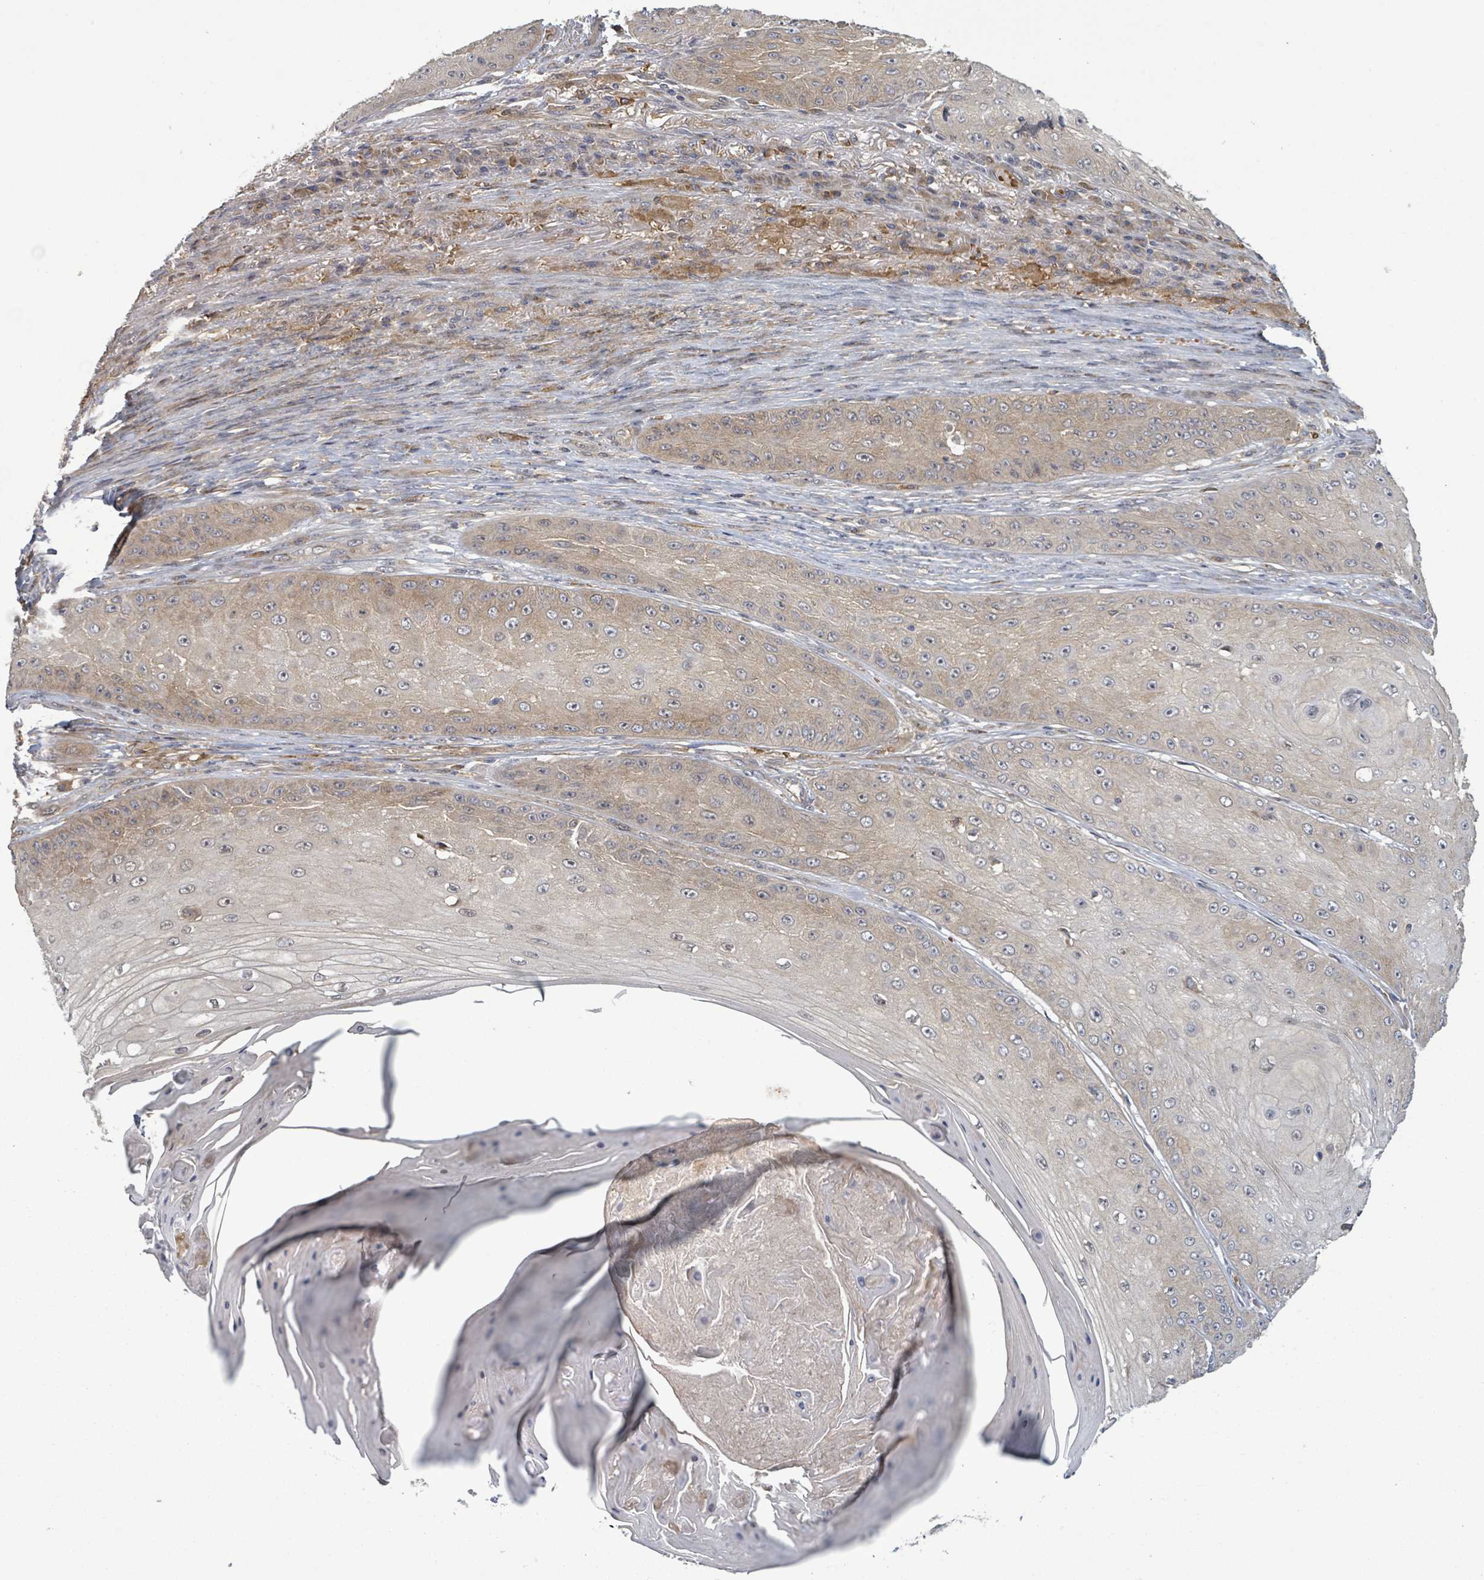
{"staining": {"intensity": "weak", "quantity": "<25%", "location": "cytoplasmic/membranous"}, "tissue": "skin cancer", "cell_type": "Tumor cells", "image_type": "cancer", "snomed": [{"axis": "morphology", "description": "Squamous cell carcinoma, NOS"}, {"axis": "topography", "description": "Skin"}], "caption": "DAB (3,3'-diaminobenzidine) immunohistochemical staining of skin squamous cell carcinoma exhibits no significant expression in tumor cells.", "gene": "MAP3K6", "patient": {"sex": "male", "age": 70}}